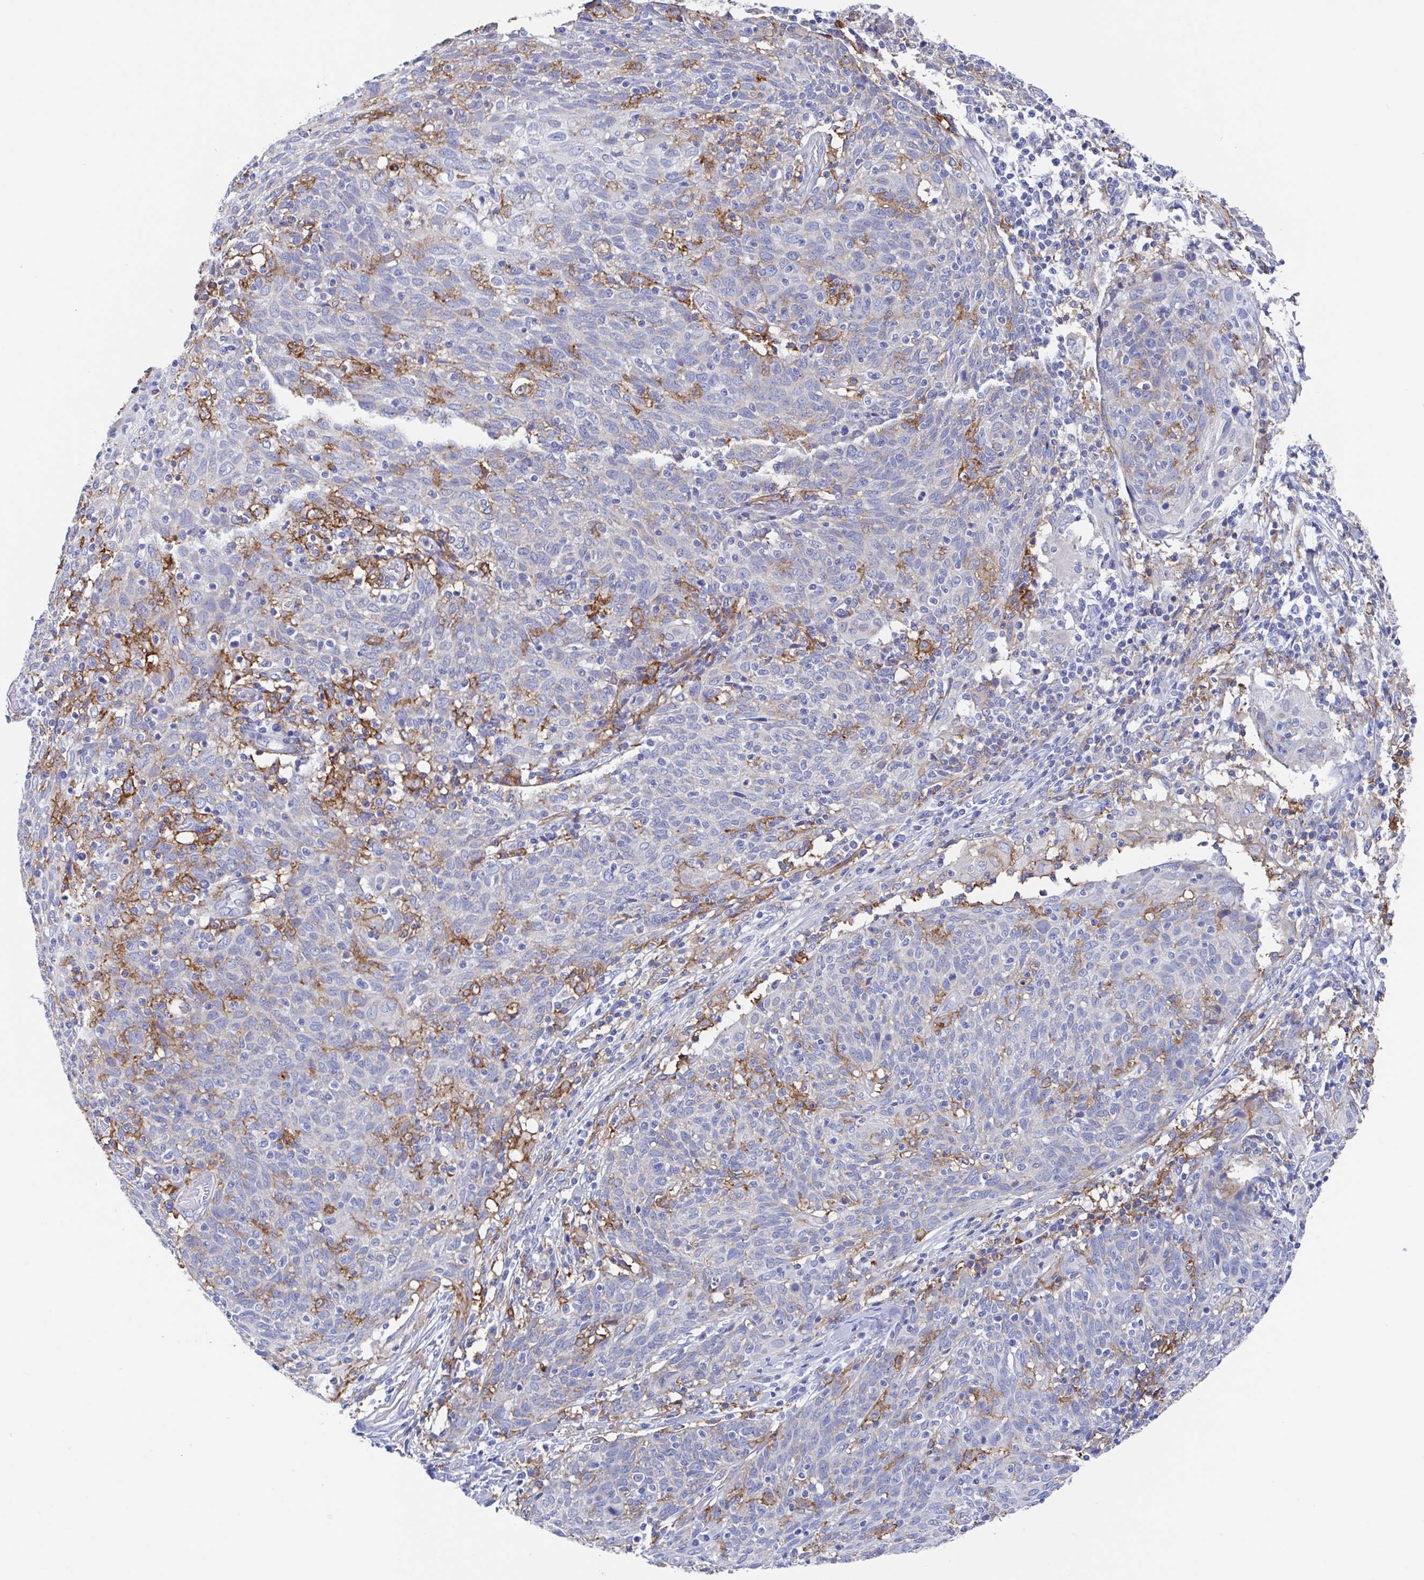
{"staining": {"intensity": "negative", "quantity": "none", "location": "none"}, "tissue": "cervical cancer", "cell_type": "Tumor cells", "image_type": "cancer", "snomed": [{"axis": "morphology", "description": "Squamous cell carcinoma, NOS"}, {"axis": "topography", "description": "Cervix"}], "caption": "Immunohistochemistry (IHC) photomicrograph of neoplastic tissue: human cervical cancer stained with DAB displays no significant protein positivity in tumor cells.", "gene": "FCGR3A", "patient": {"sex": "female", "age": 52}}